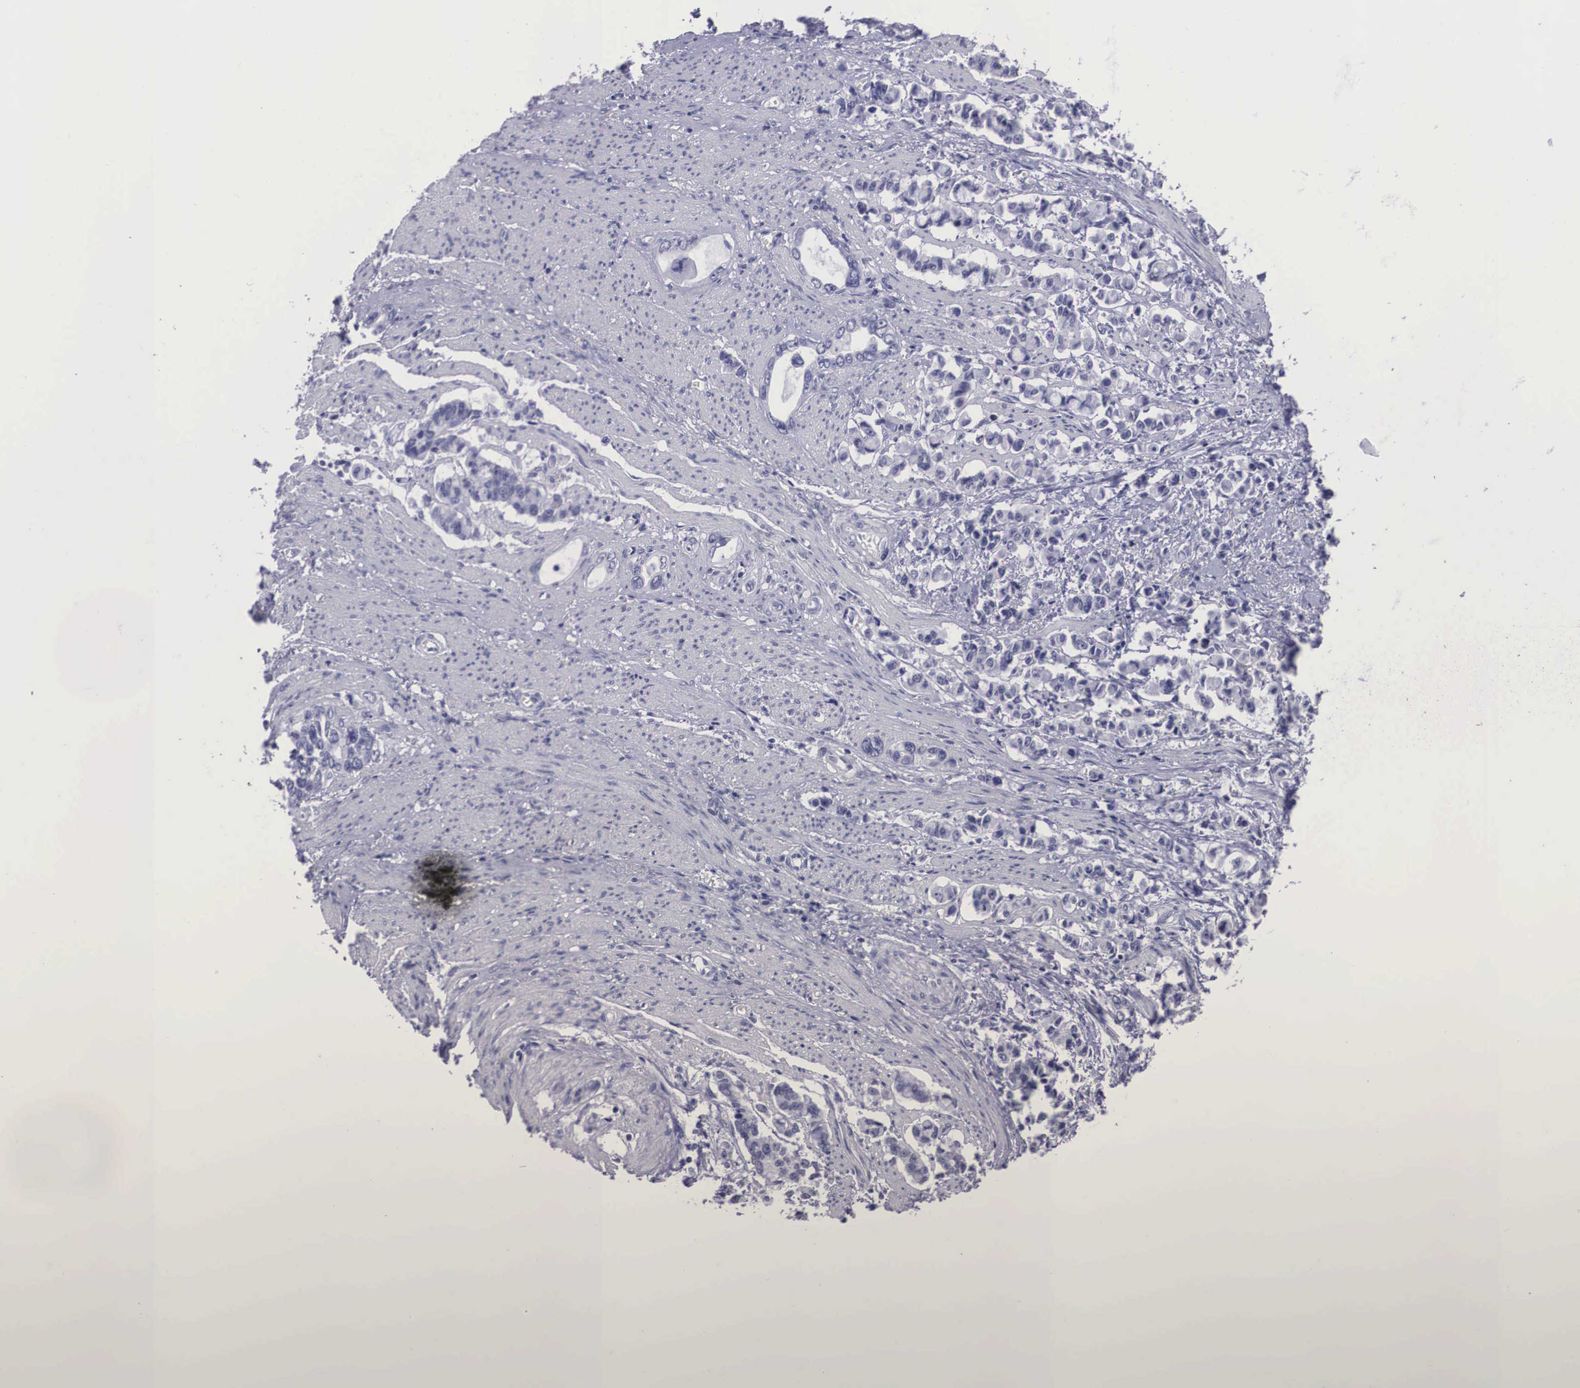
{"staining": {"intensity": "negative", "quantity": "none", "location": "none"}, "tissue": "stomach cancer", "cell_type": "Tumor cells", "image_type": "cancer", "snomed": [{"axis": "morphology", "description": "Adenocarcinoma, NOS"}, {"axis": "topography", "description": "Stomach"}], "caption": "The immunohistochemistry (IHC) micrograph has no significant expression in tumor cells of adenocarcinoma (stomach) tissue.", "gene": "C22orf31", "patient": {"sex": "male", "age": 78}}